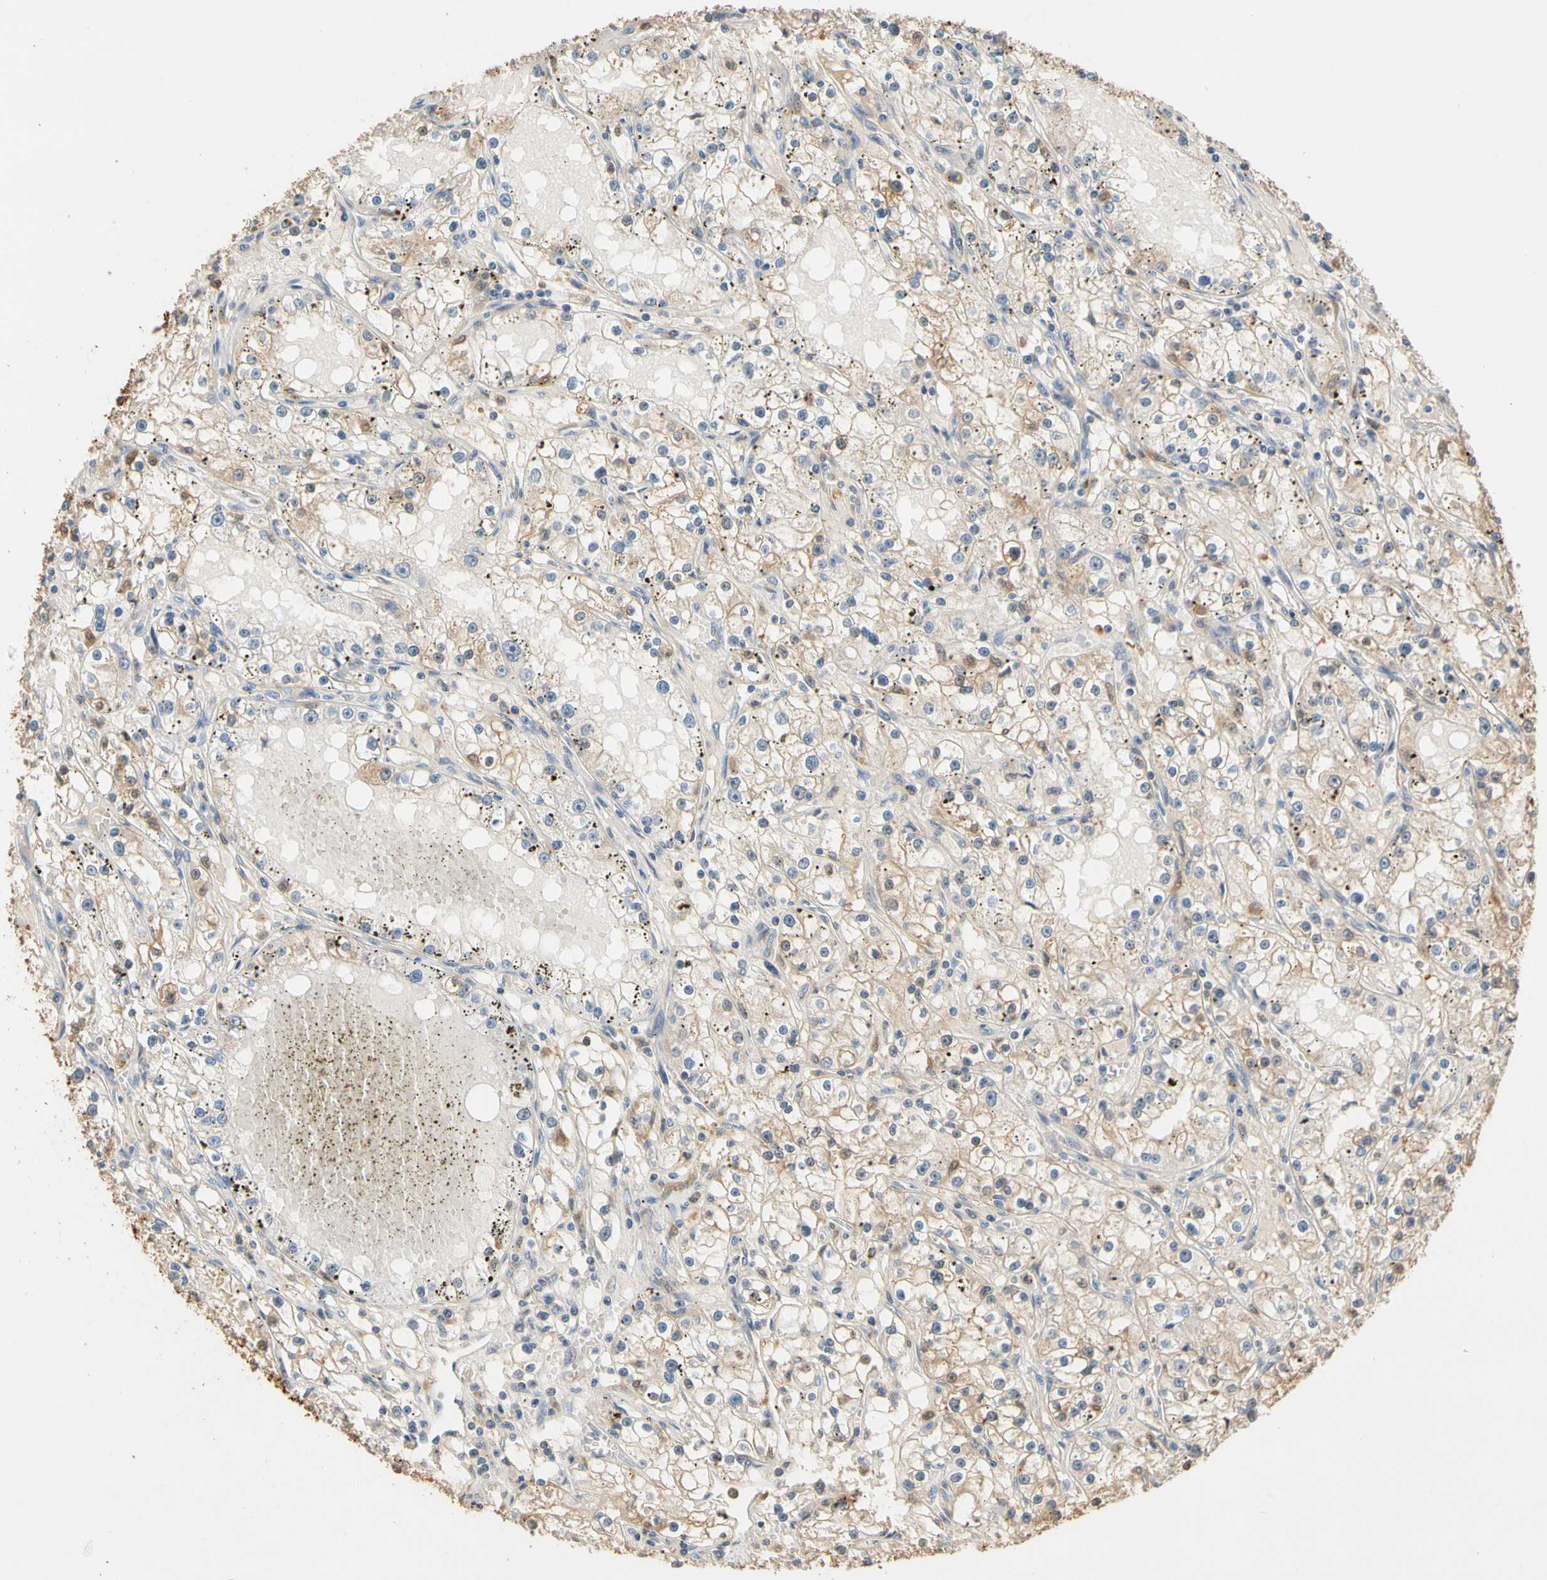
{"staining": {"intensity": "weak", "quantity": "<25%", "location": "cytoplasmic/membranous"}, "tissue": "renal cancer", "cell_type": "Tumor cells", "image_type": "cancer", "snomed": [{"axis": "morphology", "description": "Adenocarcinoma, NOS"}, {"axis": "topography", "description": "Kidney"}], "caption": "Immunohistochemistry of renal cancer displays no positivity in tumor cells. (DAB (3,3'-diaminobenzidine) IHC with hematoxylin counter stain).", "gene": "GPSM2", "patient": {"sex": "male", "age": 56}}